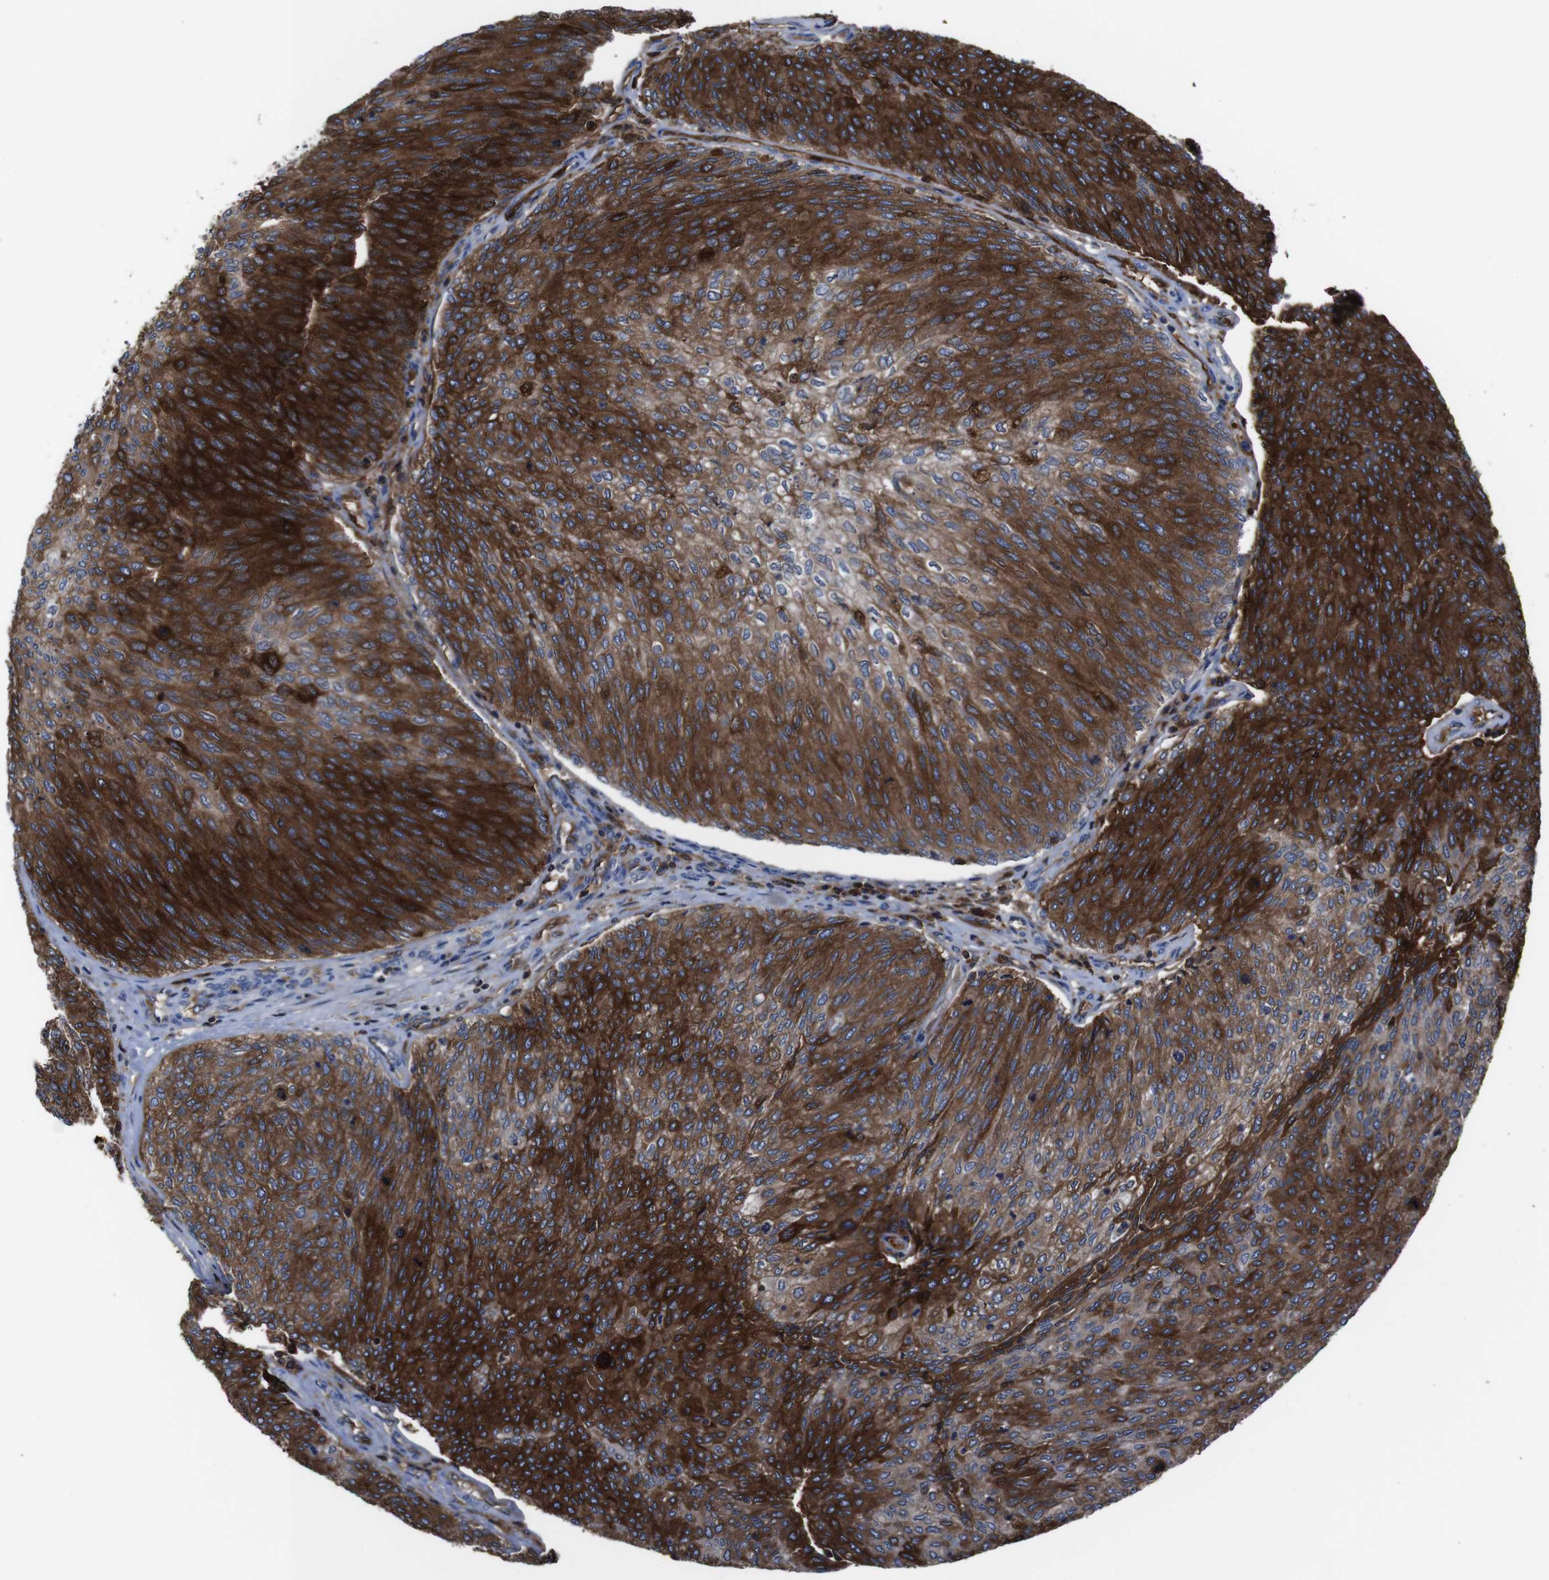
{"staining": {"intensity": "strong", "quantity": ">75%", "location": "cytoplasmic/membranous"}, "tissue": "urothelial cancer", "cell_type": "Tumor cells", "image_type": "cancer", "snomed": [{"axis": "morphology", "description": "Urothelial carcinoma, Low grade"}, {"axis": "topography", "description": "Urinary bladder"}], "caption": "Protein expression analysis of urothelial cancer reveals strong cytoplasmic/membranous positivity in approximately >75% of tumor cells.", "gene": "SEMA4B", "patient": {"sex": "female", "age": 79}}